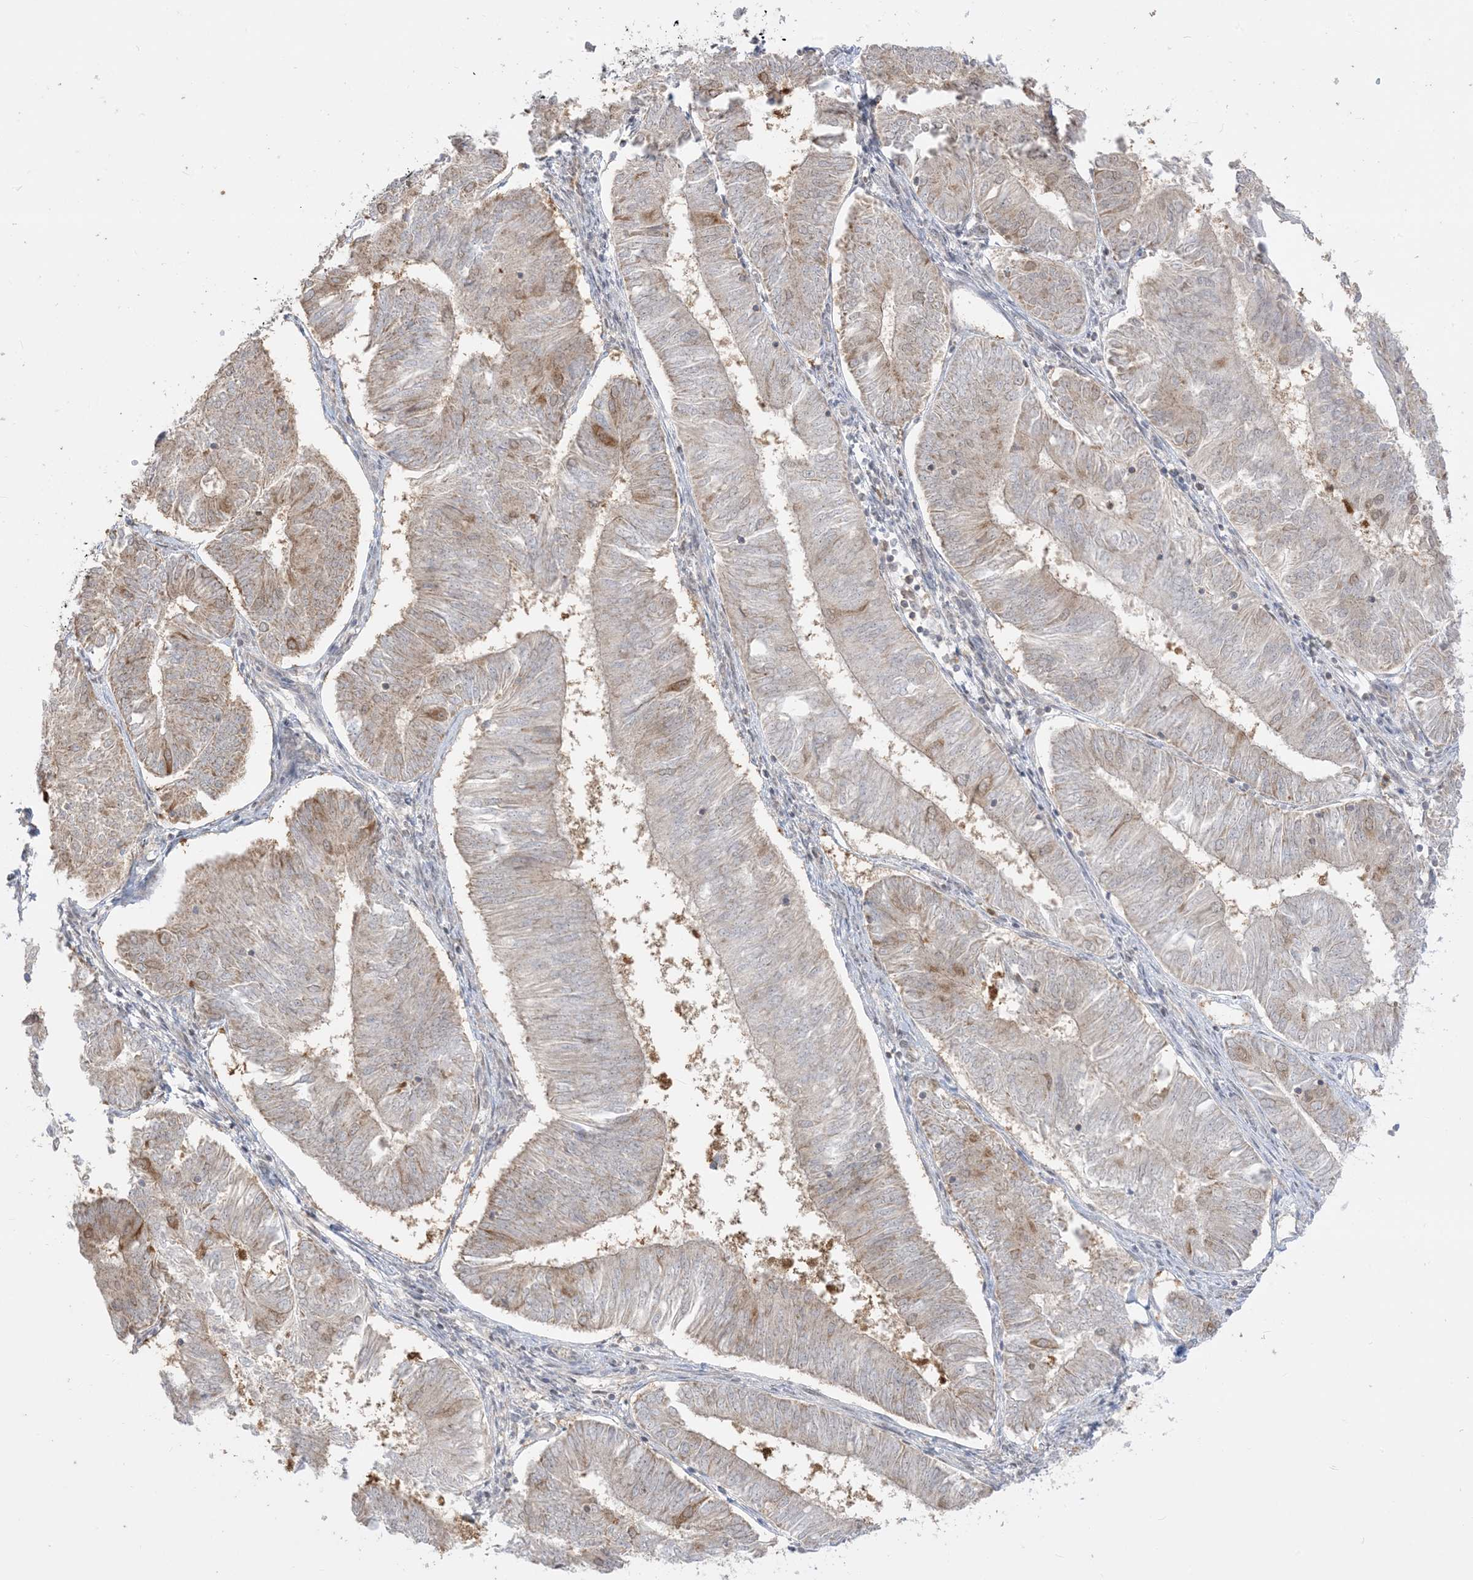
{"staining": {"intensity": "weak", "quantity": "25%-75%", "location": "cytoplasmic/membranous"}, "tissue": "endometrial cancer", "cell_type": "Tumor cells", "image_type": "cancer", "snomed": [{"axis": "morphology", "description": "Adenocarcinoma, NOS"}, {"axis": "topography", "description": "Endometrium"}], "caption": "Protein staining by immunohistochemistry displays weak cytoplasmic/membranous expression in approximately 25%-75% of tumor cells in endometrial adenocarcinoma. (DAB IHC with brightfield microscopy, high magnification).", "gene": "KANSL3", "patient": {"sex": "female", "age": 58}}